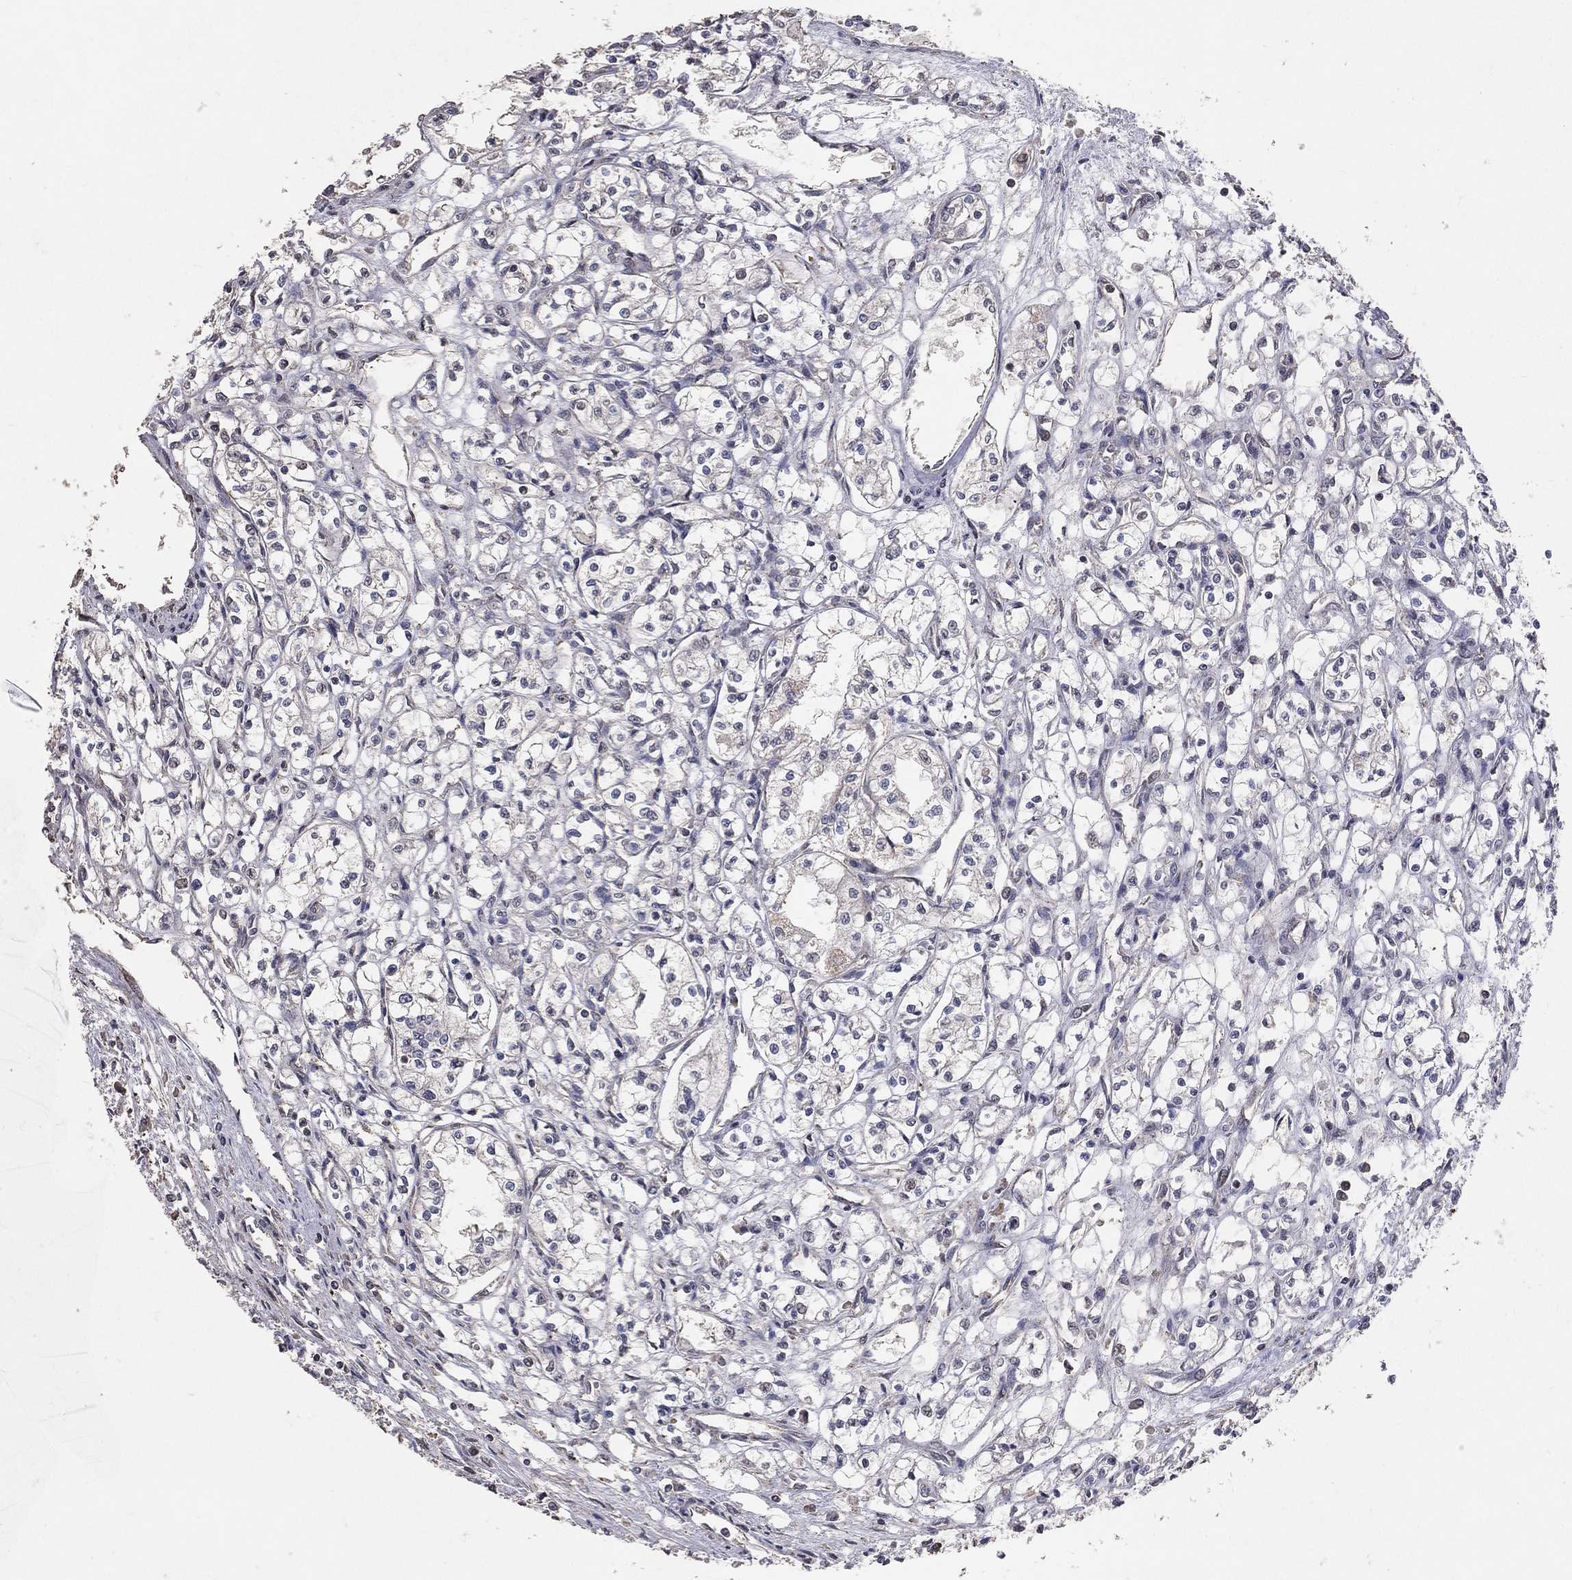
{"staining": {"intensity": "negative", "quantity": "none", "location": "none"}, "tissue": "renal cancer", "cell_type": "Tumor cells", "image_type": "cancer", "snomed": [{"axis": "morphology", "description": "Adenocarcinoma, NOS"}, {"axis": "topography", "description": "Kidney"}], "caption": "A photomicrograph of renal cancer stained for a protein reveals no brown staining in tumor cells. The staining was performed using DAB (3,3'-diaminobenzidine) to visualize the protein expression in brown, while the nuclei were stained in blue with hematoxylin (Magnification: 20x).", "gene": "LY6K", "patient": {"sex": "male", "age": 56}}